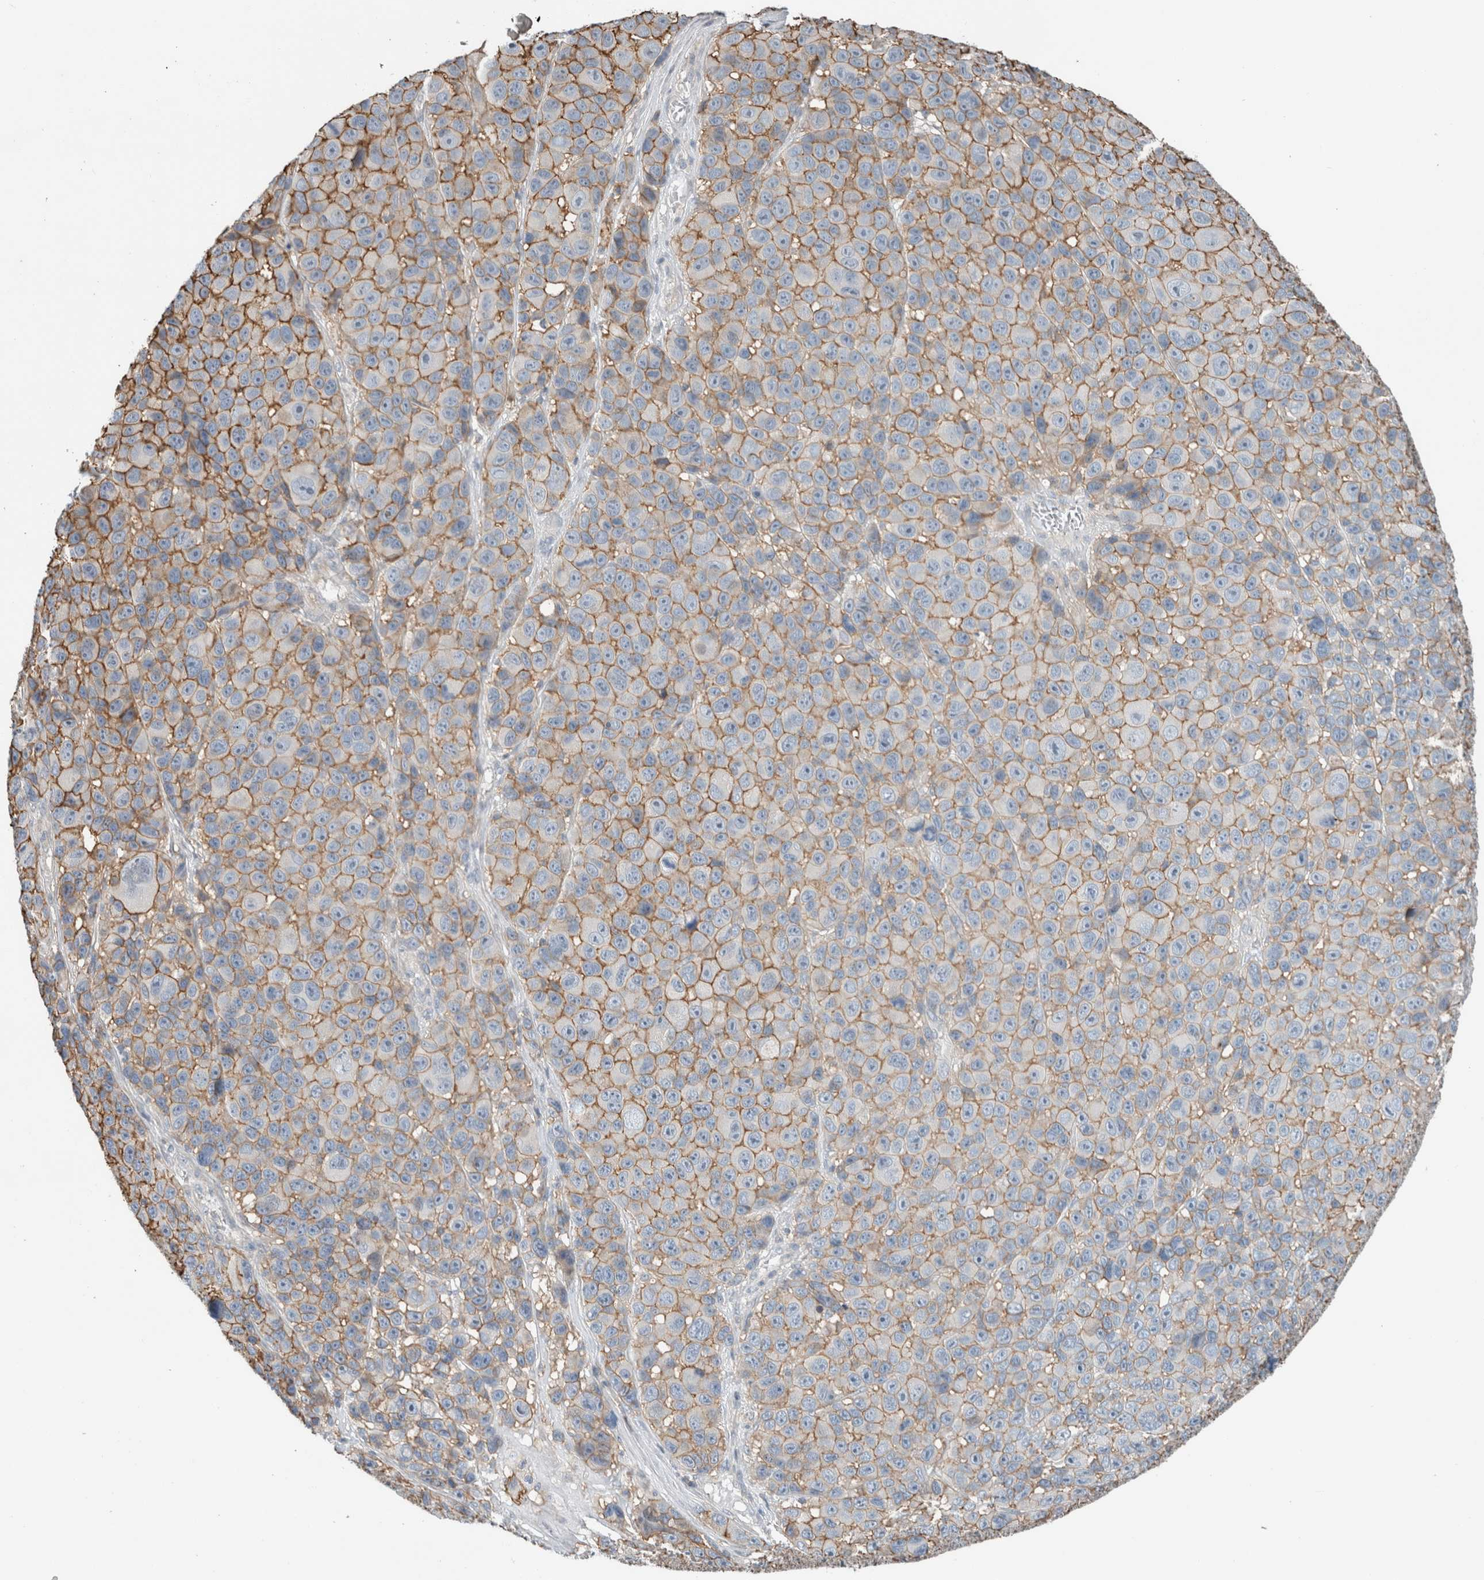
{"staining": {"intensity": "moderate", "quantity": ">75%", "location": "cytoplasmic/membranous"}, "tissue": "melanoma", "cell_type": "Tumor cells", "image_type": "cancer", "snomed": [{"axis": "morphology", "description": "Malignant melanoma, NOS"}, {"axis": "topography", "description": "Skin"}], "caption": "Melanoma stained with immunohistochemistry reveals moderate cytoplasmic/membranous staining in approximately >75% of tumor cells.", "gene": "ERCC6L2", "patient": {"sex": "male", "age": 53}}